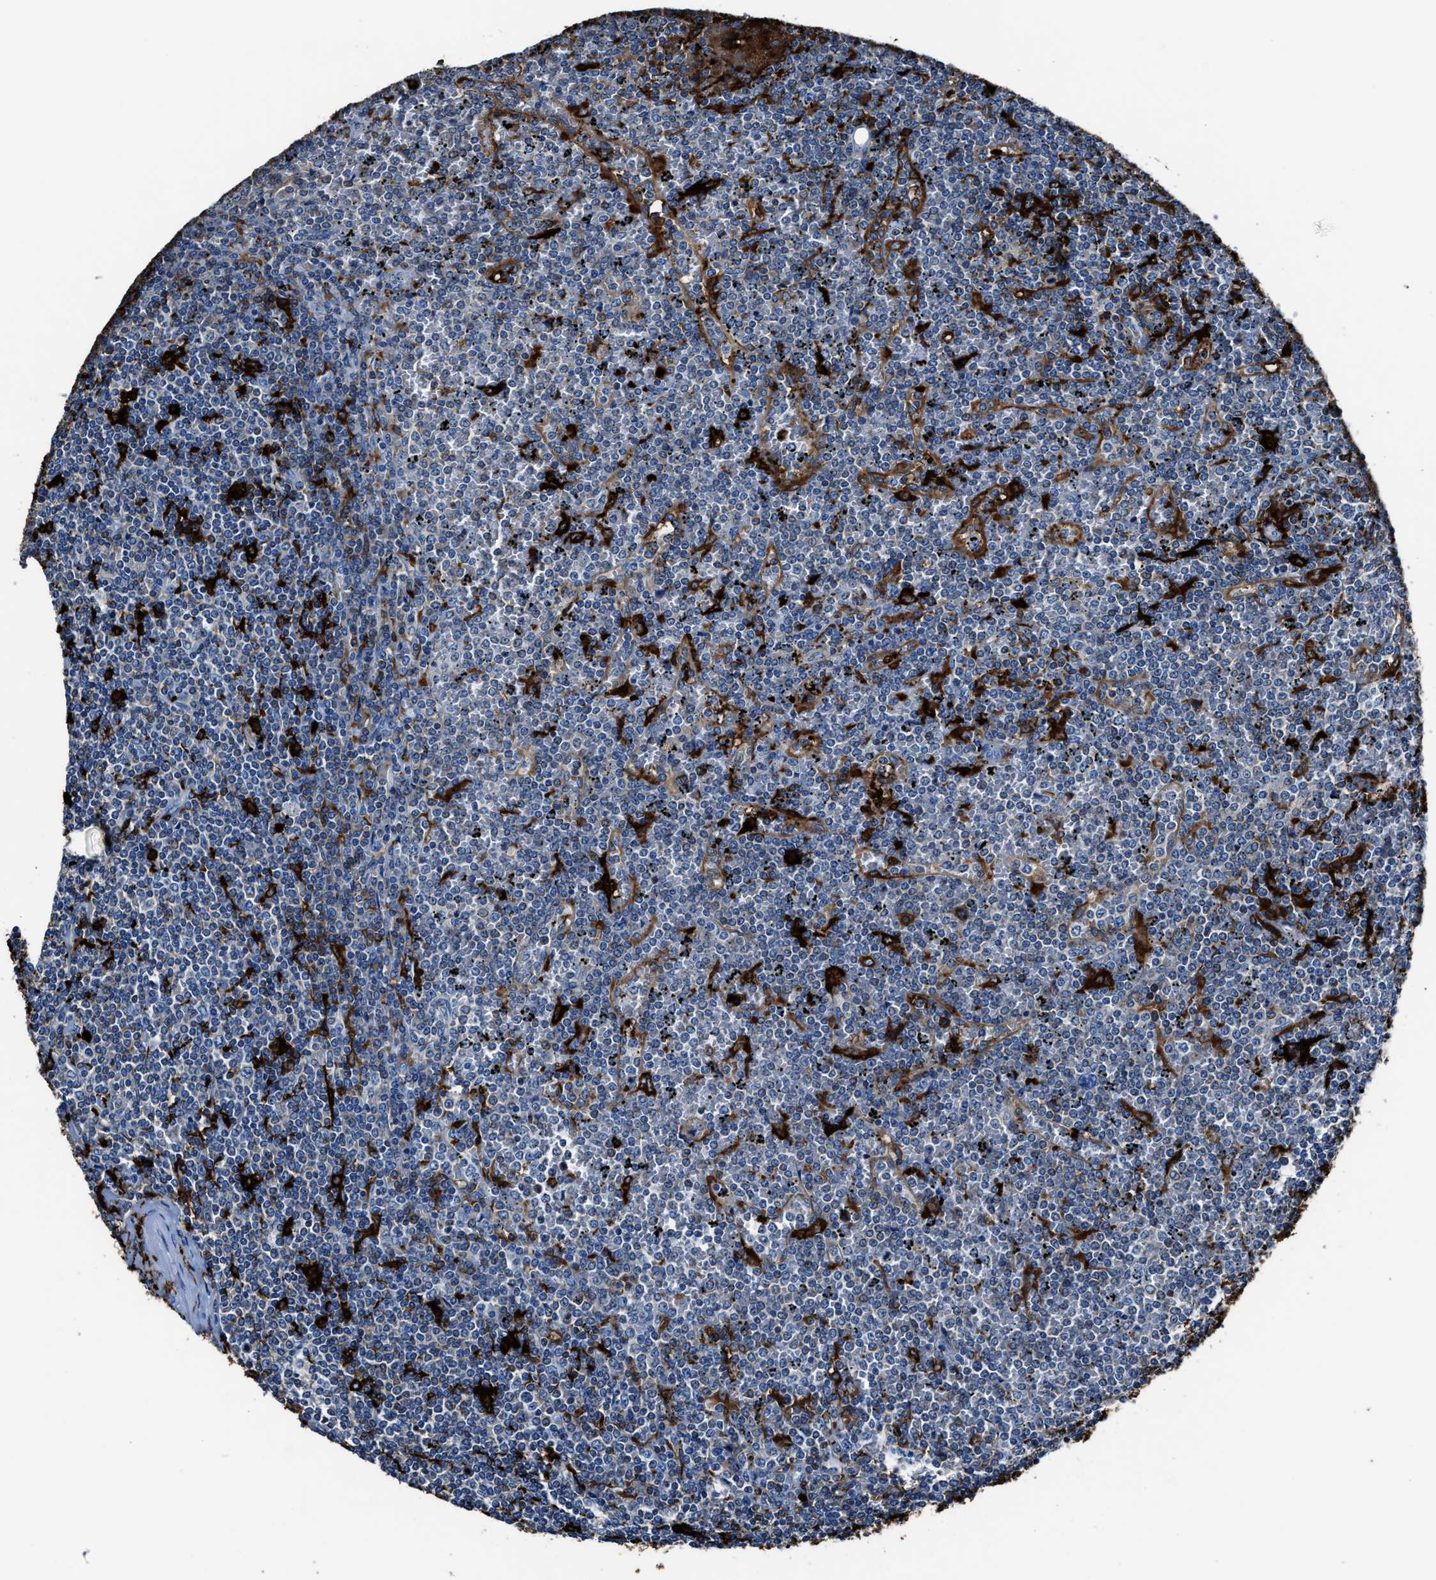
{"staining": {"intensity": "negative", "quantity": "none", "location": "none"}, "tissue": "lymphoma", "cell_type": "Tumor cells", "image_type": "cancer", "snomed": [{"axis": "morphology", "description": "Malignant lymphoma, non-Hodgkin's type, Low grade"}, {"axis": "topography", "description": "Spleen"}], "caption": "Tumor cells are negative for brown protein staining in low-grade malignant lymphoma, non-Hodgkin's type.", "gene": "FTL", "patient": {"sex": "female", "age": 19}}